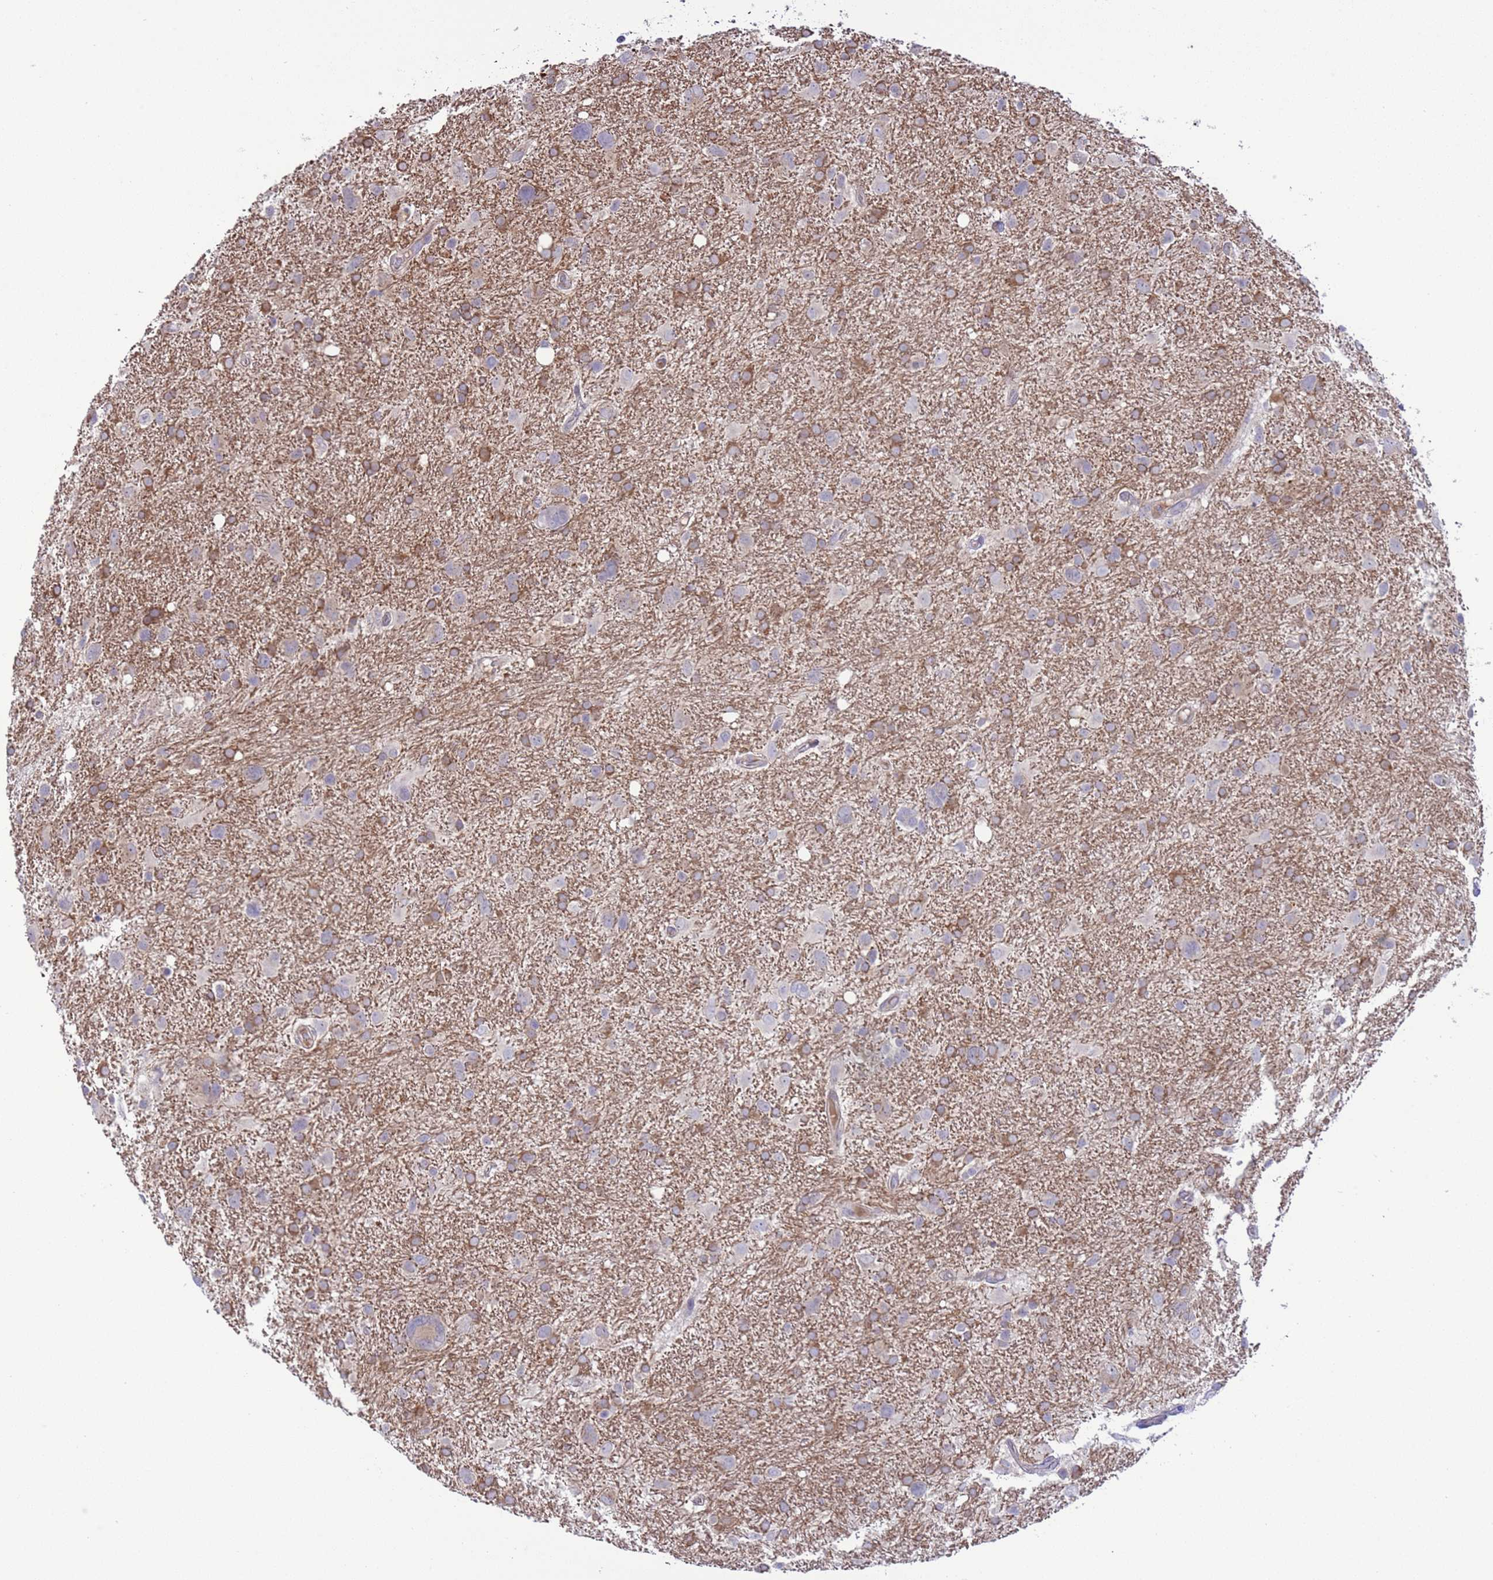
{"staining": {"intensity": "moderate", "quantity": ">75%", "location": "cytoplasmic/membranous"}, "tissue": "glioma", "cell_type": "Tumor cells", "image_type": "cancer", "snomed": [{"axis": "morphology", "description": "Glioma, malignant, High grade"}, {"axis": "topography", "description": "Brain"}], "caption": "Brown immunohistochemical staining in high-grade glioma (malignant) shows moderate cytoplasmic/membranous staining in approximately >75% of tumor cells. Ihc stains the protein in brown and the nuclei are stained blue.", "gene": "GJA10", "patient": {"sex": "male", "age": 61}}